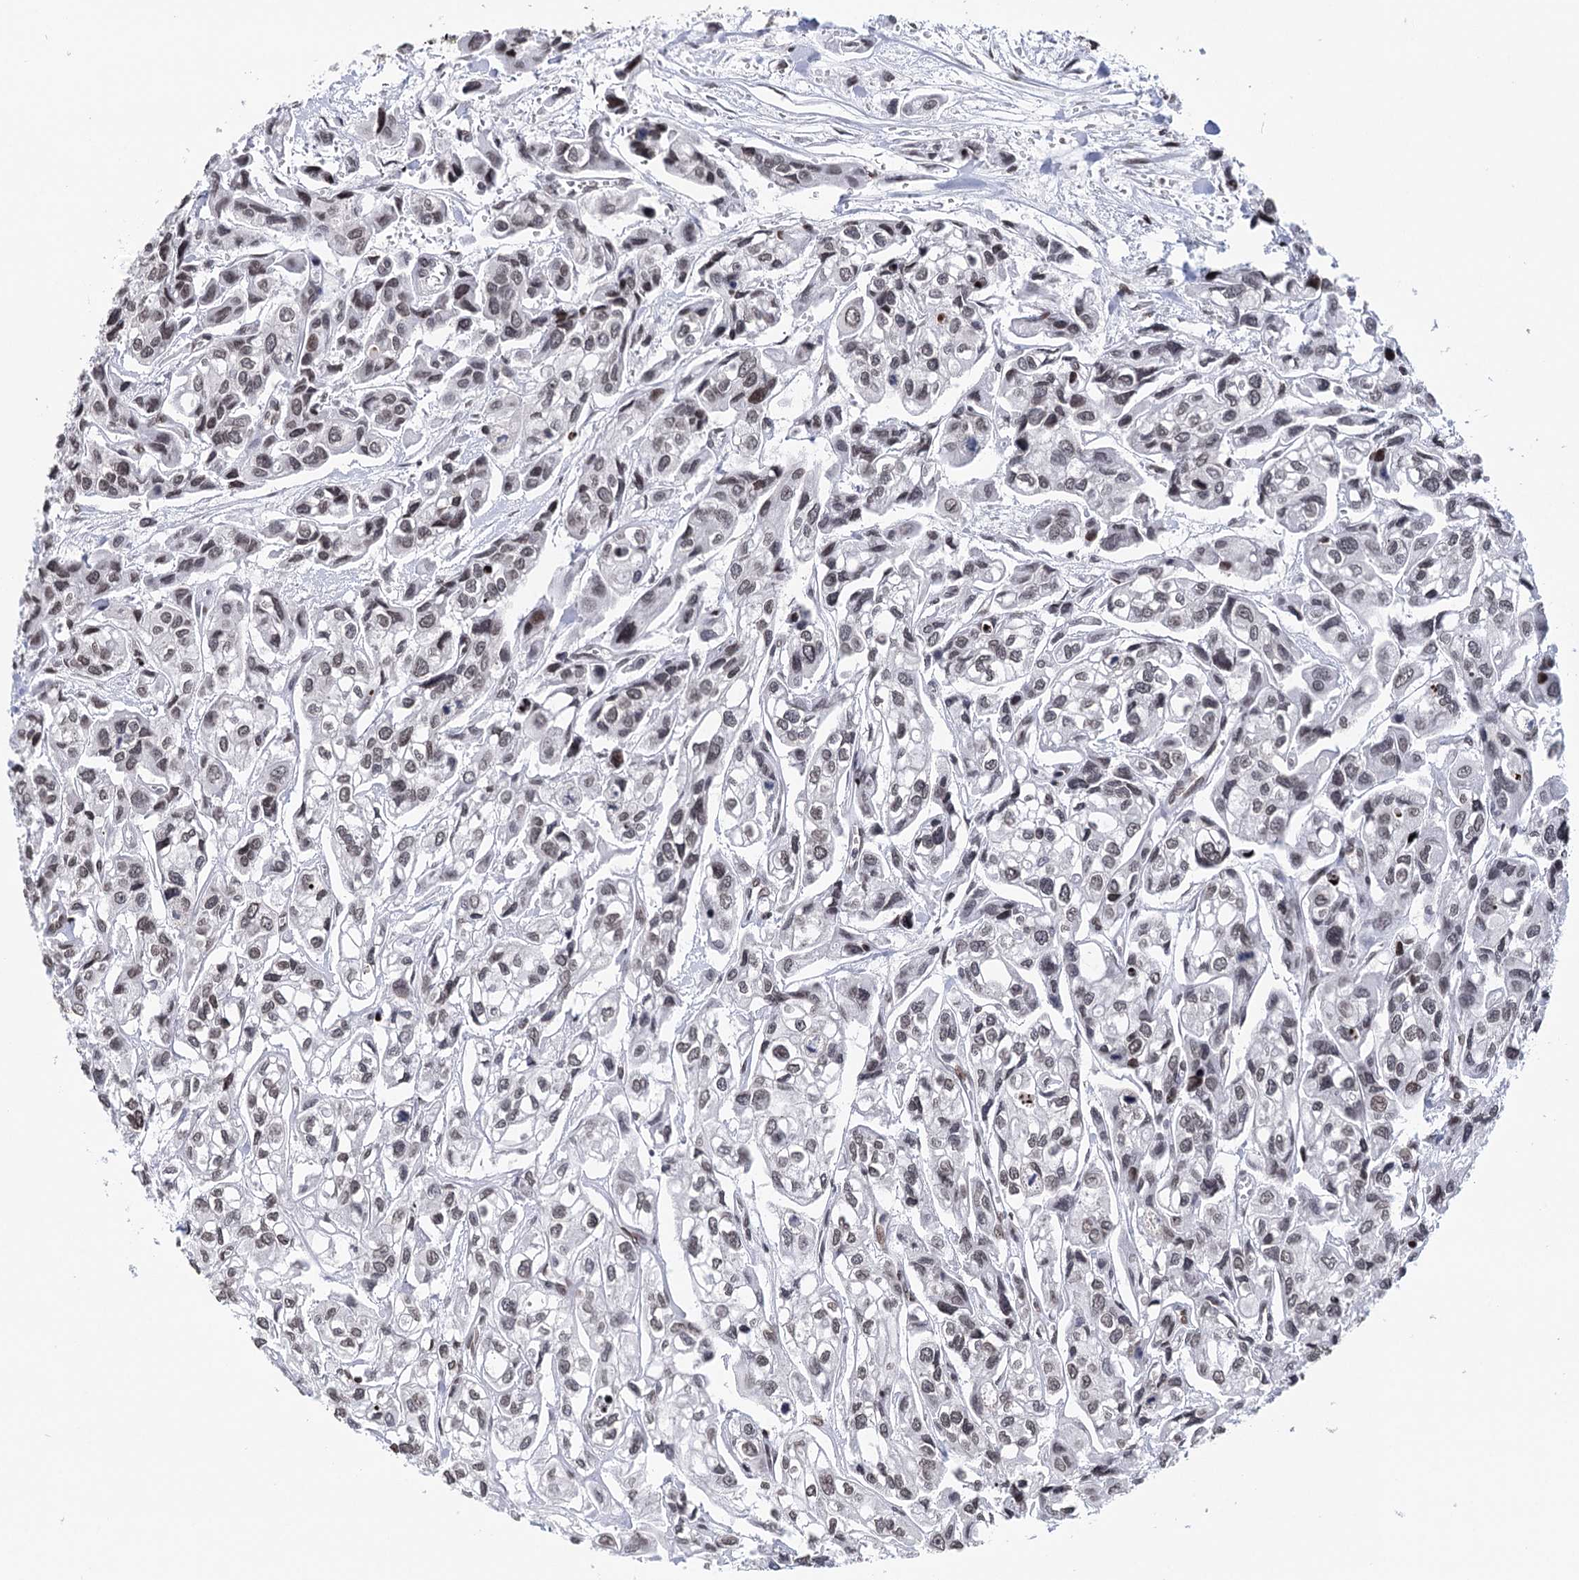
{"staining": {"intensity": "weak", "quantity": "25%-75%", "location": "nuclear"}, "tissue": "urothelial cancer", "cell_type": "Tumor cells", "image_type": "cancer", "snomed": [{"axis": "morphology", "description": "Urothelial carcinoma, High grade"}, {"axis": "topography", "description": "Urinary bladder"}], "caption": "Immunohistochemical staining of high-grade urothelial carcinoma reveals low levels of weak nuclear staining in approximately 25%-75% of tumor cells.", "gene": "CCDC77", "patient": {"sex": "male", "age": 67}}